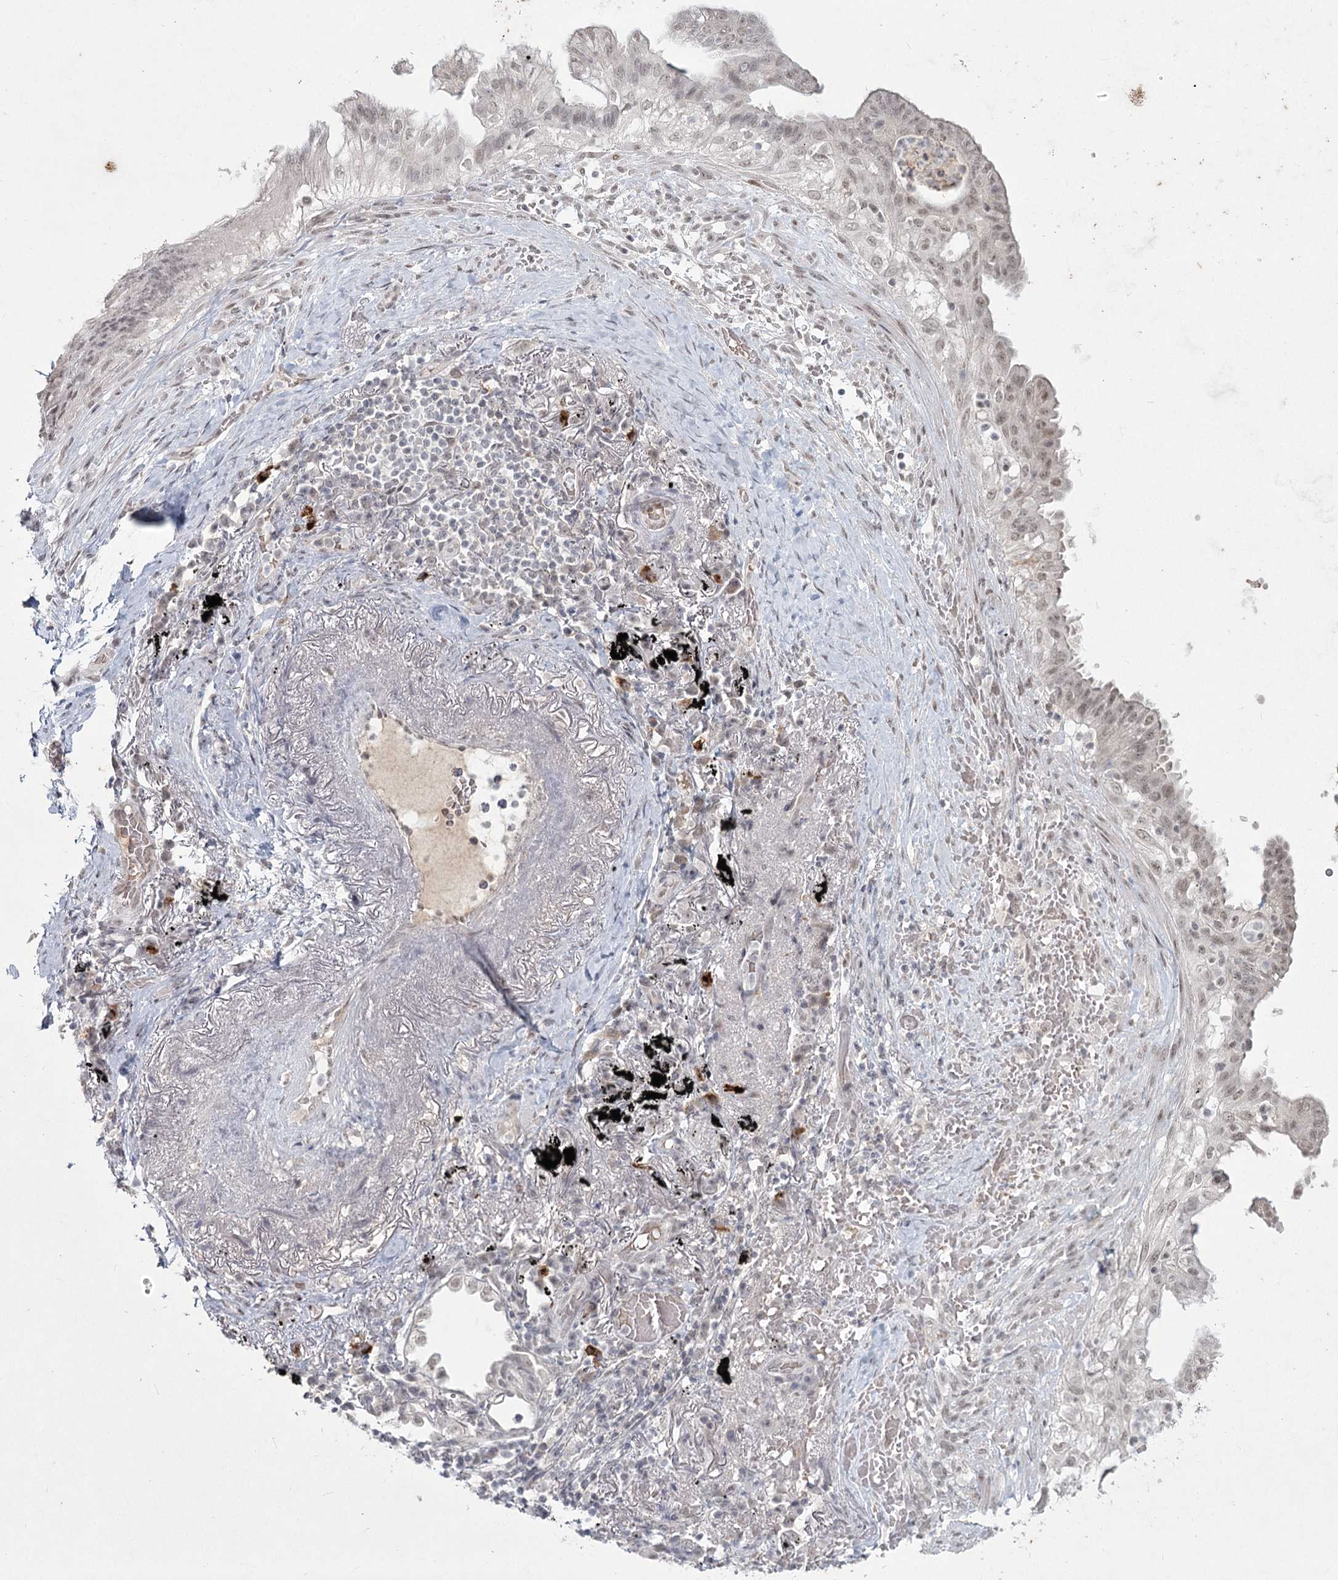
{"staining": {"intensity": "weak", "quantity": "<25%", "location": "nuclear"}, "tissue": "lung cancer", "cell_type": "Tumor cells", "image_type": "cancer", "snomed": [{"axis": "morphology", "description": "Adenocarcinoma, NOS"}, {"axis": "topography", "description": "Lung"}], "caption": "DAB immunohistochemical staining of human adenocarcinoma (lung) shows no significant positivity in tumor cells.", "gene": "LY6G5C", "patient": {"sex": "female", "age": 70}}